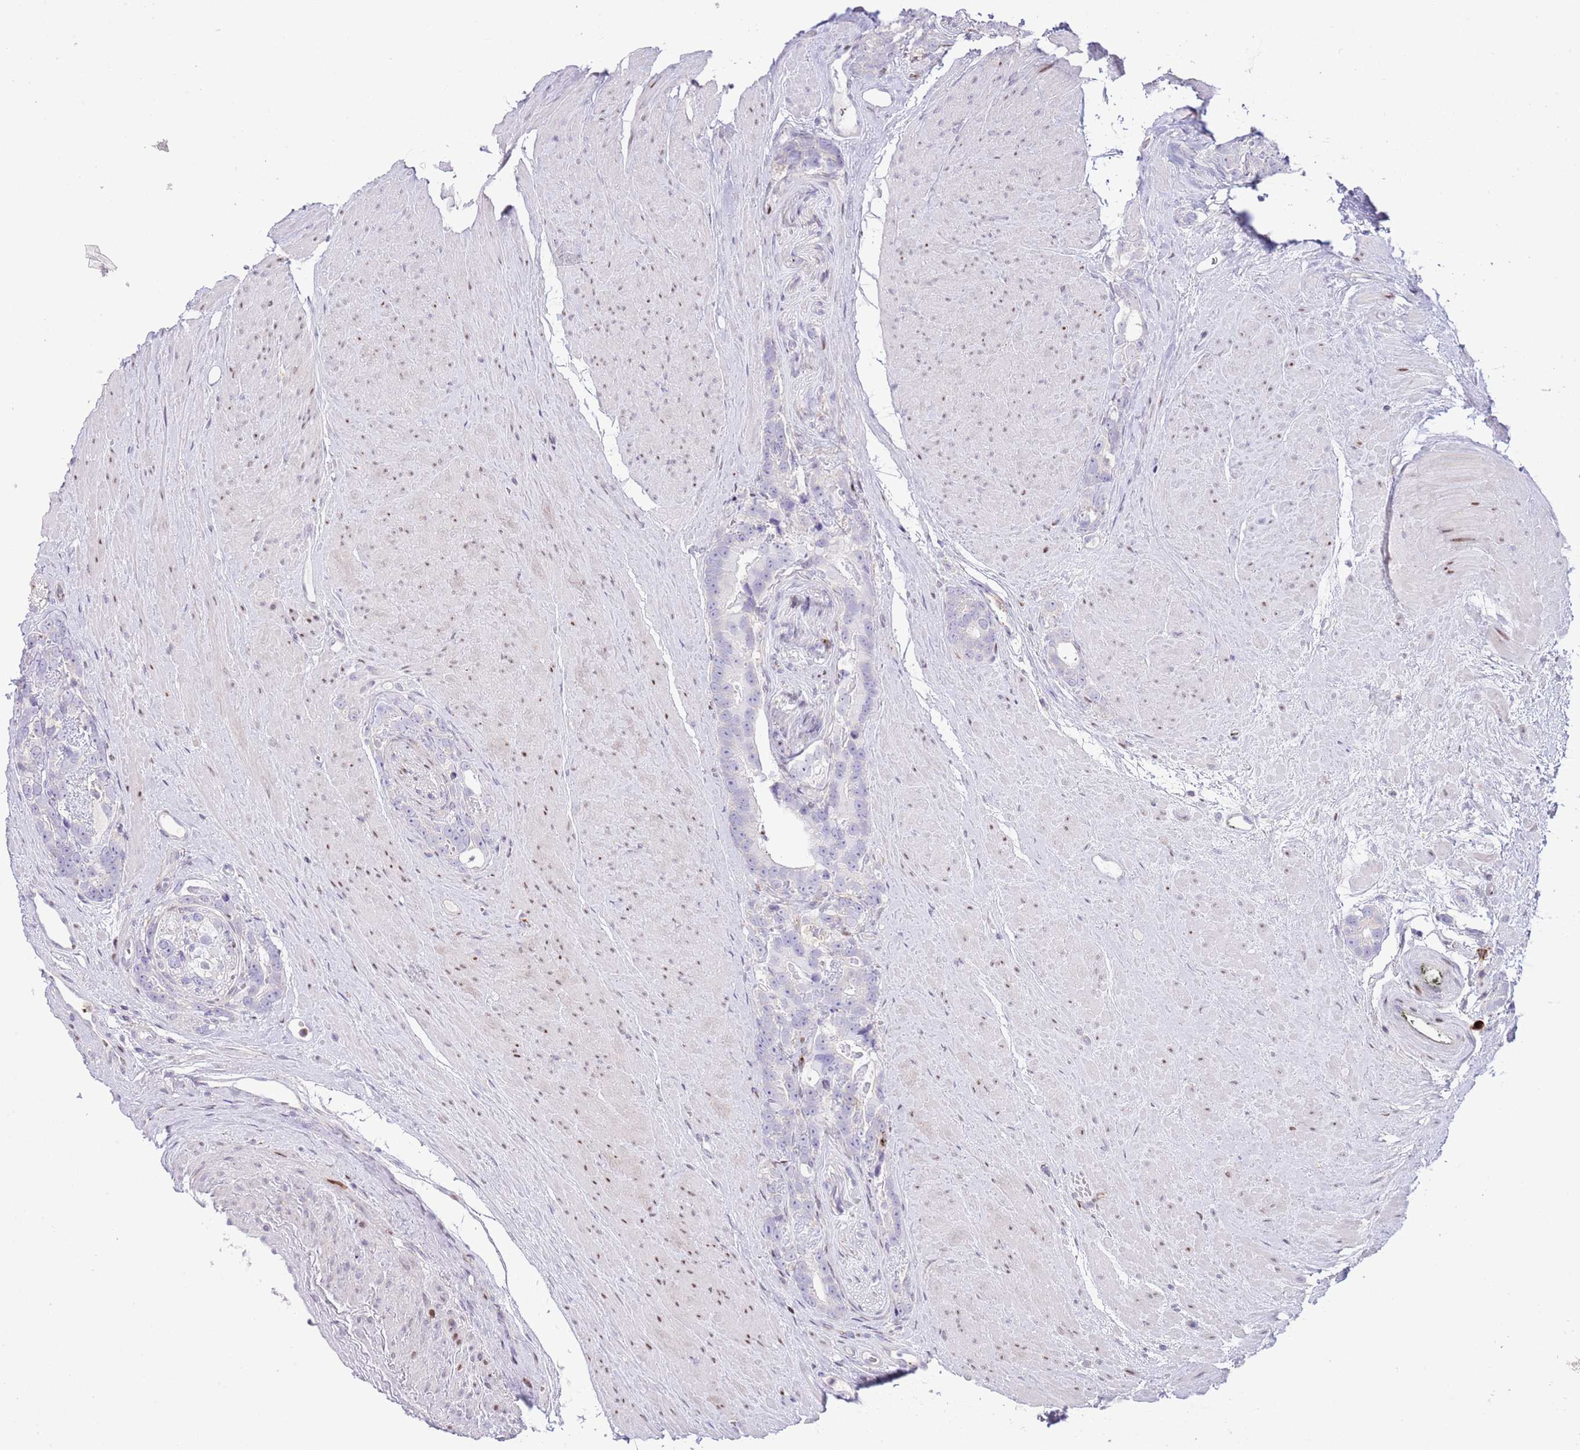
{"staining": {"intensity": "negative", "quantity": "none", "location": "none"}, "tissue": "prostate cancer", "cell_type": "Tumor cells", "image_type": "cancer", "snomed": [{"axis": "morphology", "description": "Adenocarcinoma, High grade"}, {"axis": "topography", "description": "Prostate"}], "caption": "Immunohistochemistry (IHC) image of adenocarcinoma (high-grade) (prostate) stained for a protein (brown), which displays no positivity in tumor cells.", "gene": "ANO8", "patient": {"sex": "male", "age": 74}}